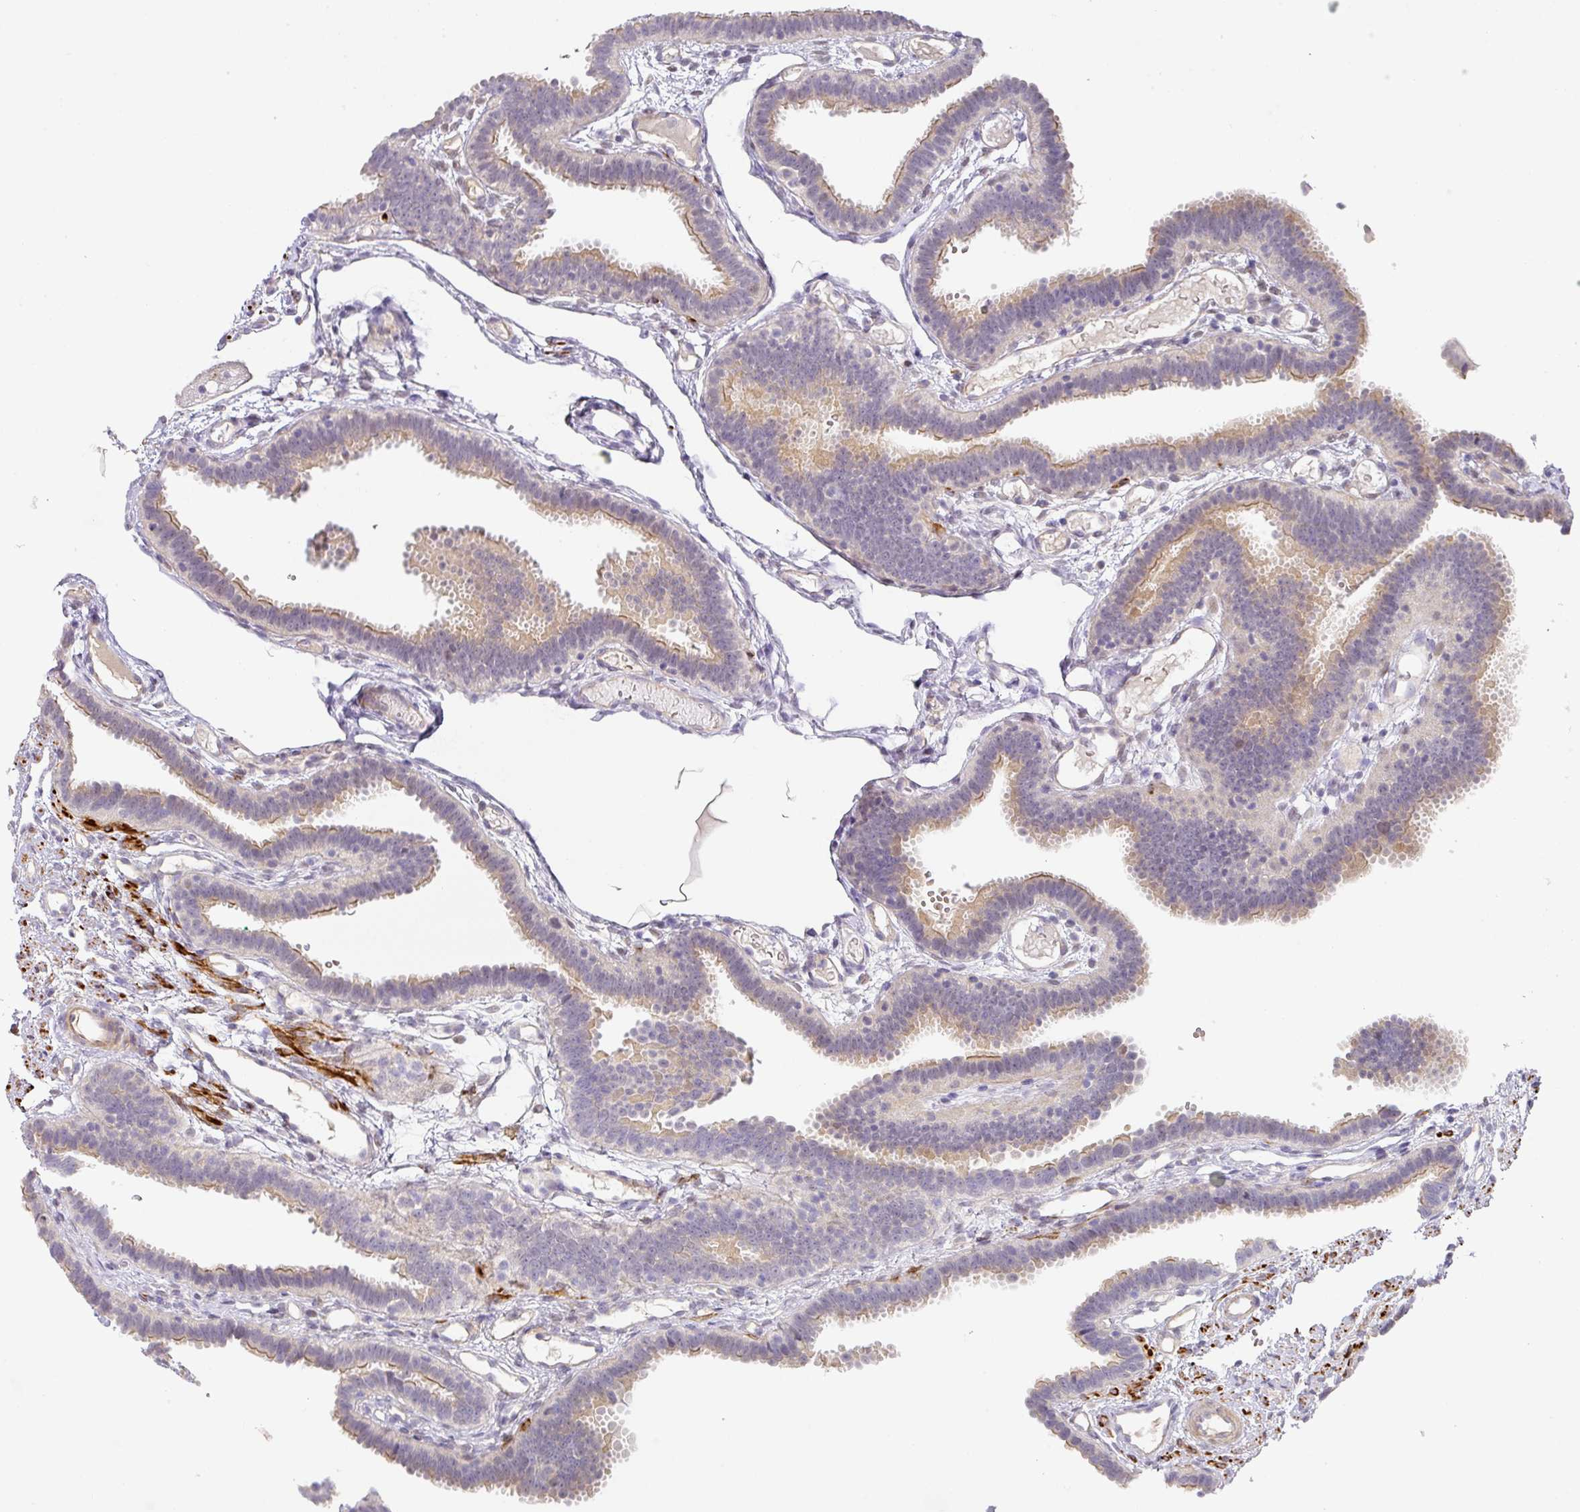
{"staining": {"intensity": "moderate", "quantity": "<25%", "location": "cytoplasmic/membranous"}, "tissue": "fallopian tube", "cell_type": "Glandular cells", "image_type": "normal", "snomed": [{"axis": "morphology", "description": "Normal tissue, NOS"}, {"axis": "topography", "description": "Fallopian tube"}], "caption": "This micrograph demonstrates immunohistochemistry (IHC) staining of benign human fallopian tube, with low moderate cytoplasmic/membranous staining in approximately <25% of glandular cells.", "gene": "TARM1", "patient": {"sex": "female", "age": 37}}